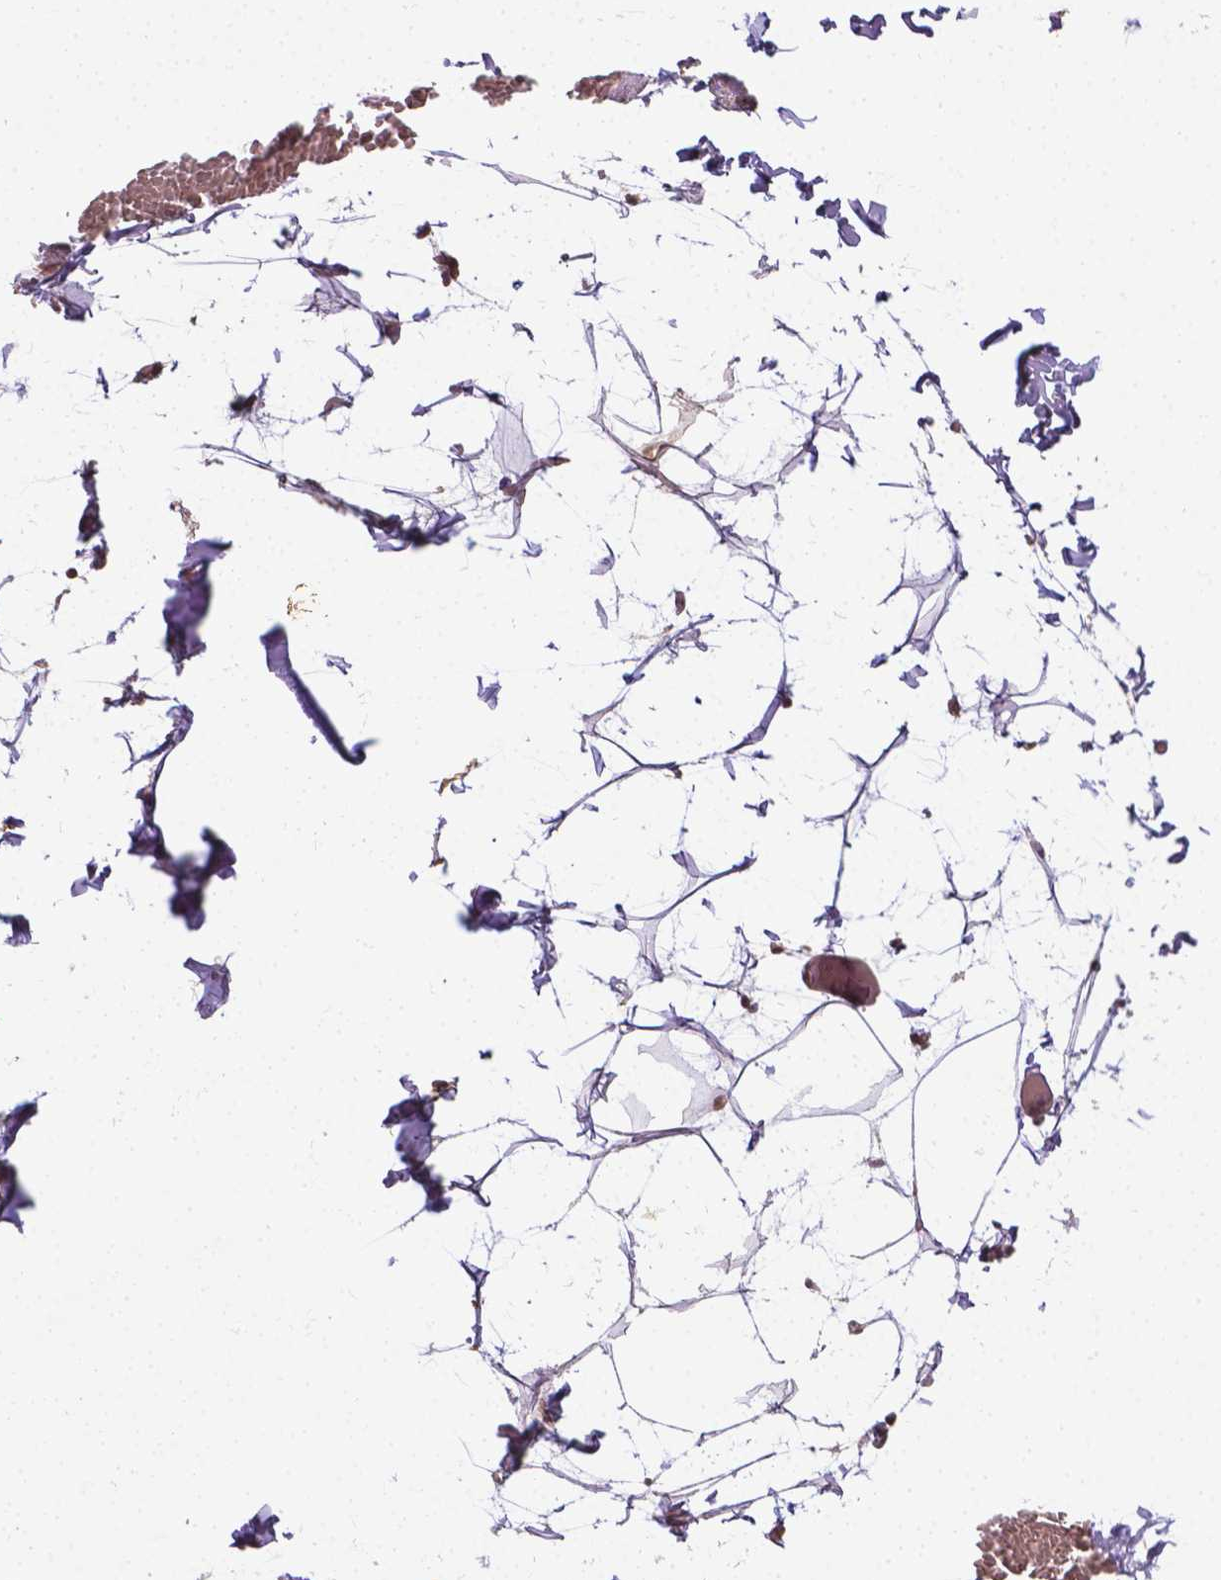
{"staining": {"intensity": "weak", "quantity": "25%-75%", "location": "cytoplasmic/membranous,nuclear"}, "tissue": "adipose tissue", "cell_type": "Adipocytes", "image_type": "normal", "snomed": [{"axis": "morphology", "description": "Normal tissue, NOS"}, {"axis": "topography", "description": "Gallbladder"}, {"axis": "topography", "description": "Peripheral nerve tissue"}], "caption": "Adipose tissue stained with IHC displays weak cytoplasmic/membranous,nuclear staining in about 25%-75% of adipocytes. The staining was performed using DAB (3,3'-diaminobenzidine) to visualize the protein expression in brown, while the nuclei were stained in blue with hematoxylin (Magnification: 20x).", "gene": "ANKRD54", "patient": {"sex": "female", "age": 45}}